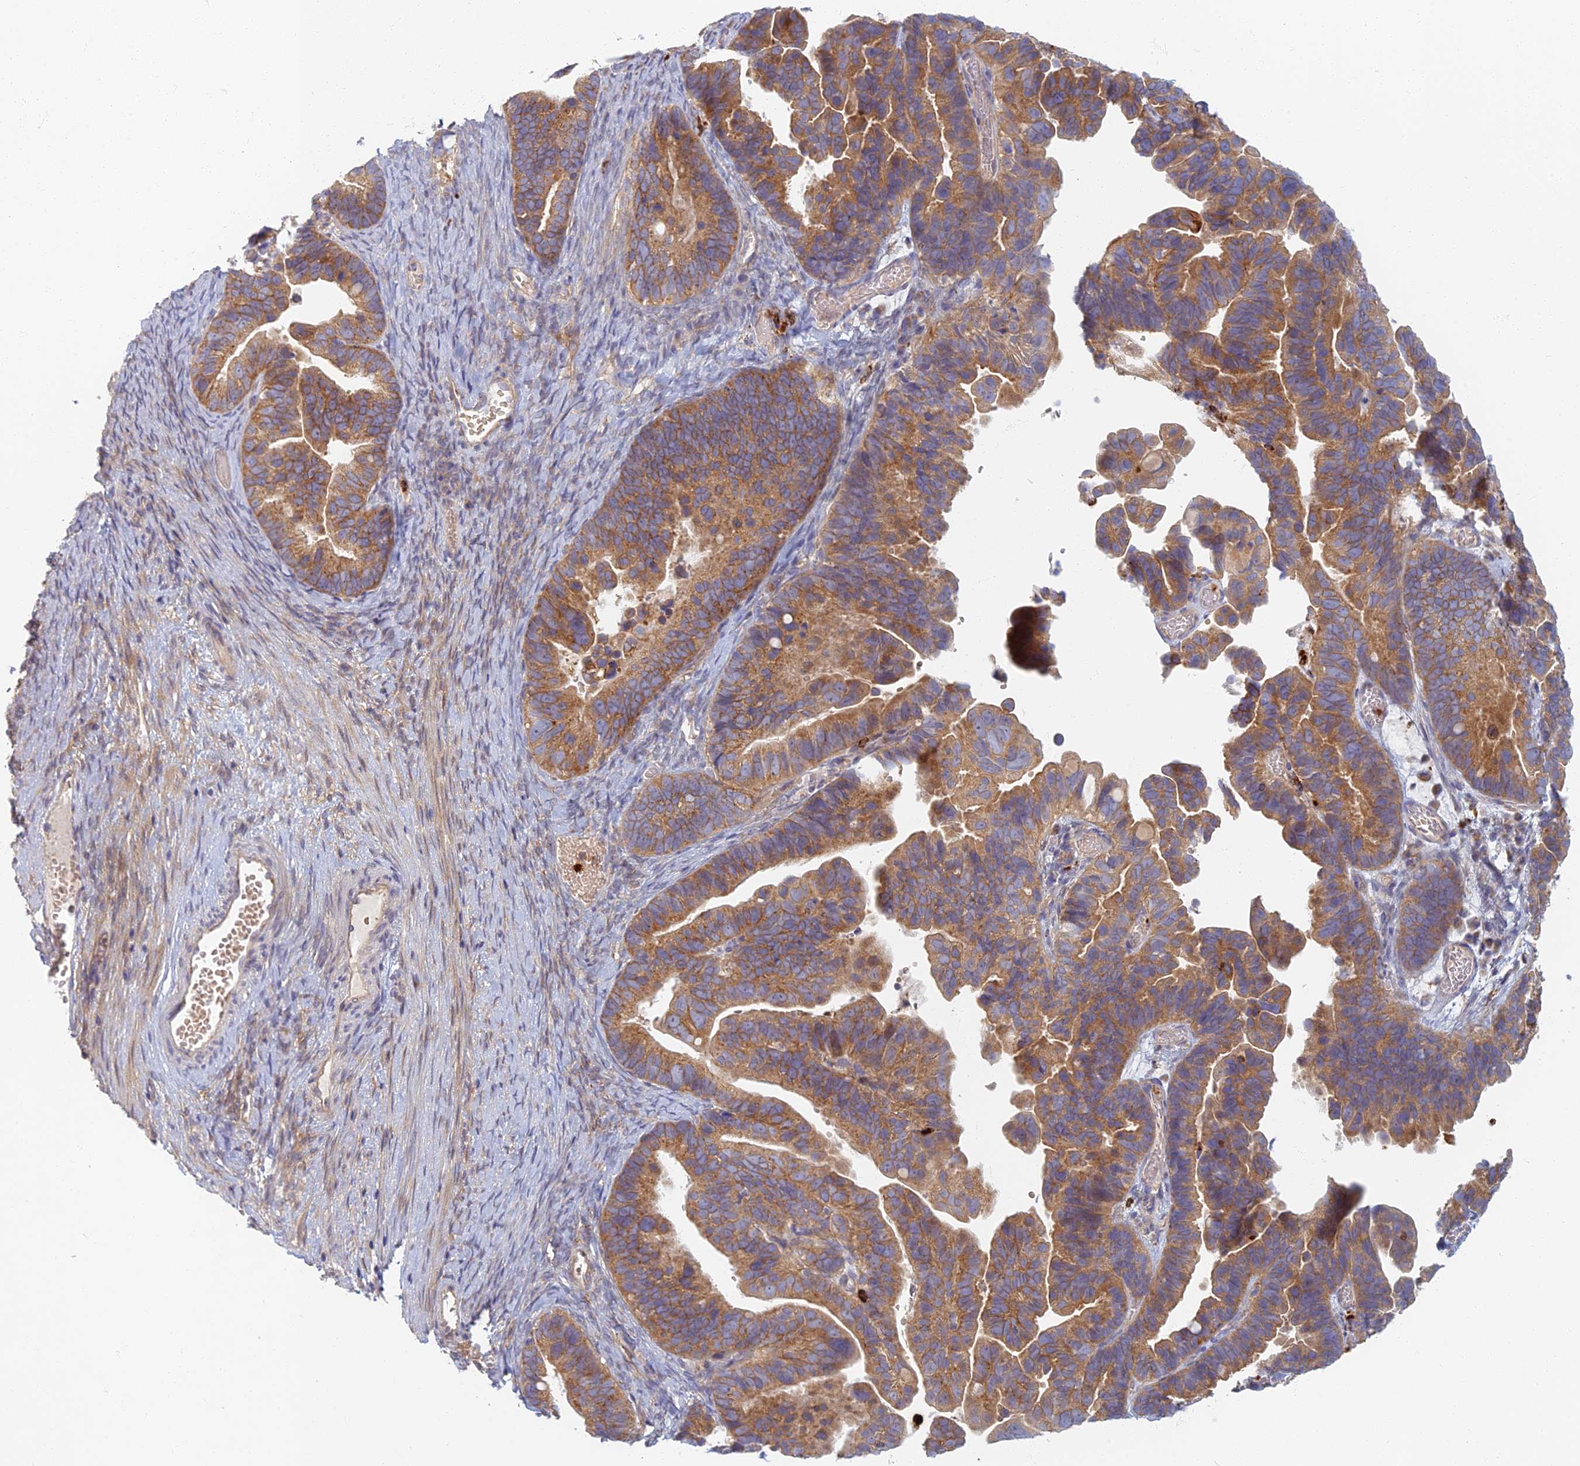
{"staining": {"intensity": "moderate", "quantity": ">75%", "location": "cytoplasmic/membranous"}, "tissue": "ovarian cancer", "cell_type": "Tumor cells", "image_type": "cancer", "snomed": [{"axis": "morphology", "description": "Cystadenocarcinoma, serous, NOS"}, {"axis": "topography", "description": "Ovary"}], "caption": "Moderate cytoplasmic/membranous staining is seen in approximately >75% of tumor cells in ovarian cancer (serous cystadenocarcinoma).", "gene": "PROX2", "patient": {"sex": "female", "age": 56}}